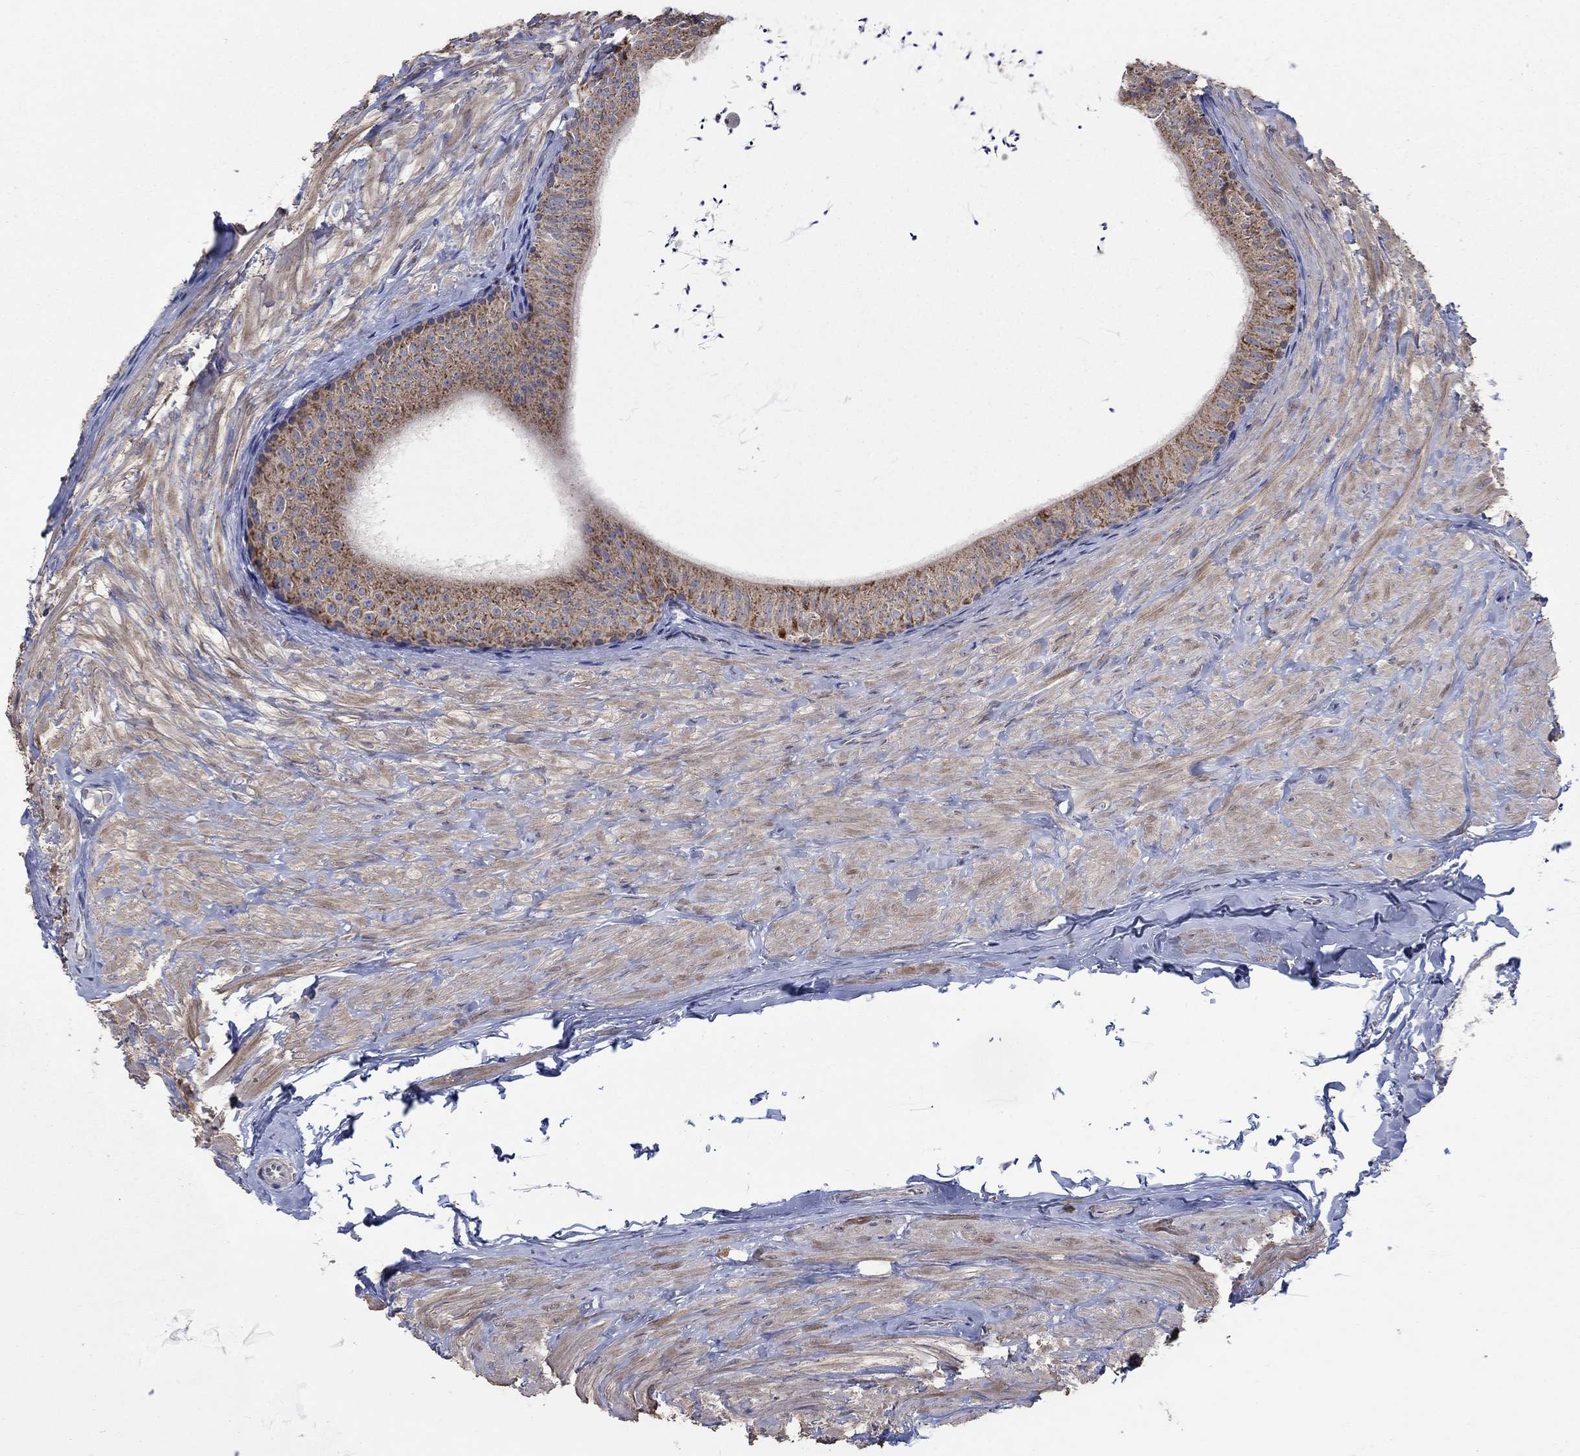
{"staining": {"intensity": "moderate", "quantity": "25%-75%", "location": "cytoplasmic/membranous"}, "tissue": "epididymis", "cell_type": "Glandular cells", "image_type": "normal", "snomed": [{"axis": "morphology", "description": "Normal tissue, NOS"}, {"axis": "topography", "description": "Epididymis"}], "caption": "A brown stain labels moderate cytoplasmic/membranous positivity of a protein in glandular cells of unremarkable epididymis. The protein is shown in brown color, while the nuclei are stained blue.", "gene": "NCEH1", "patient": {"sex": "male", "age": 32}}